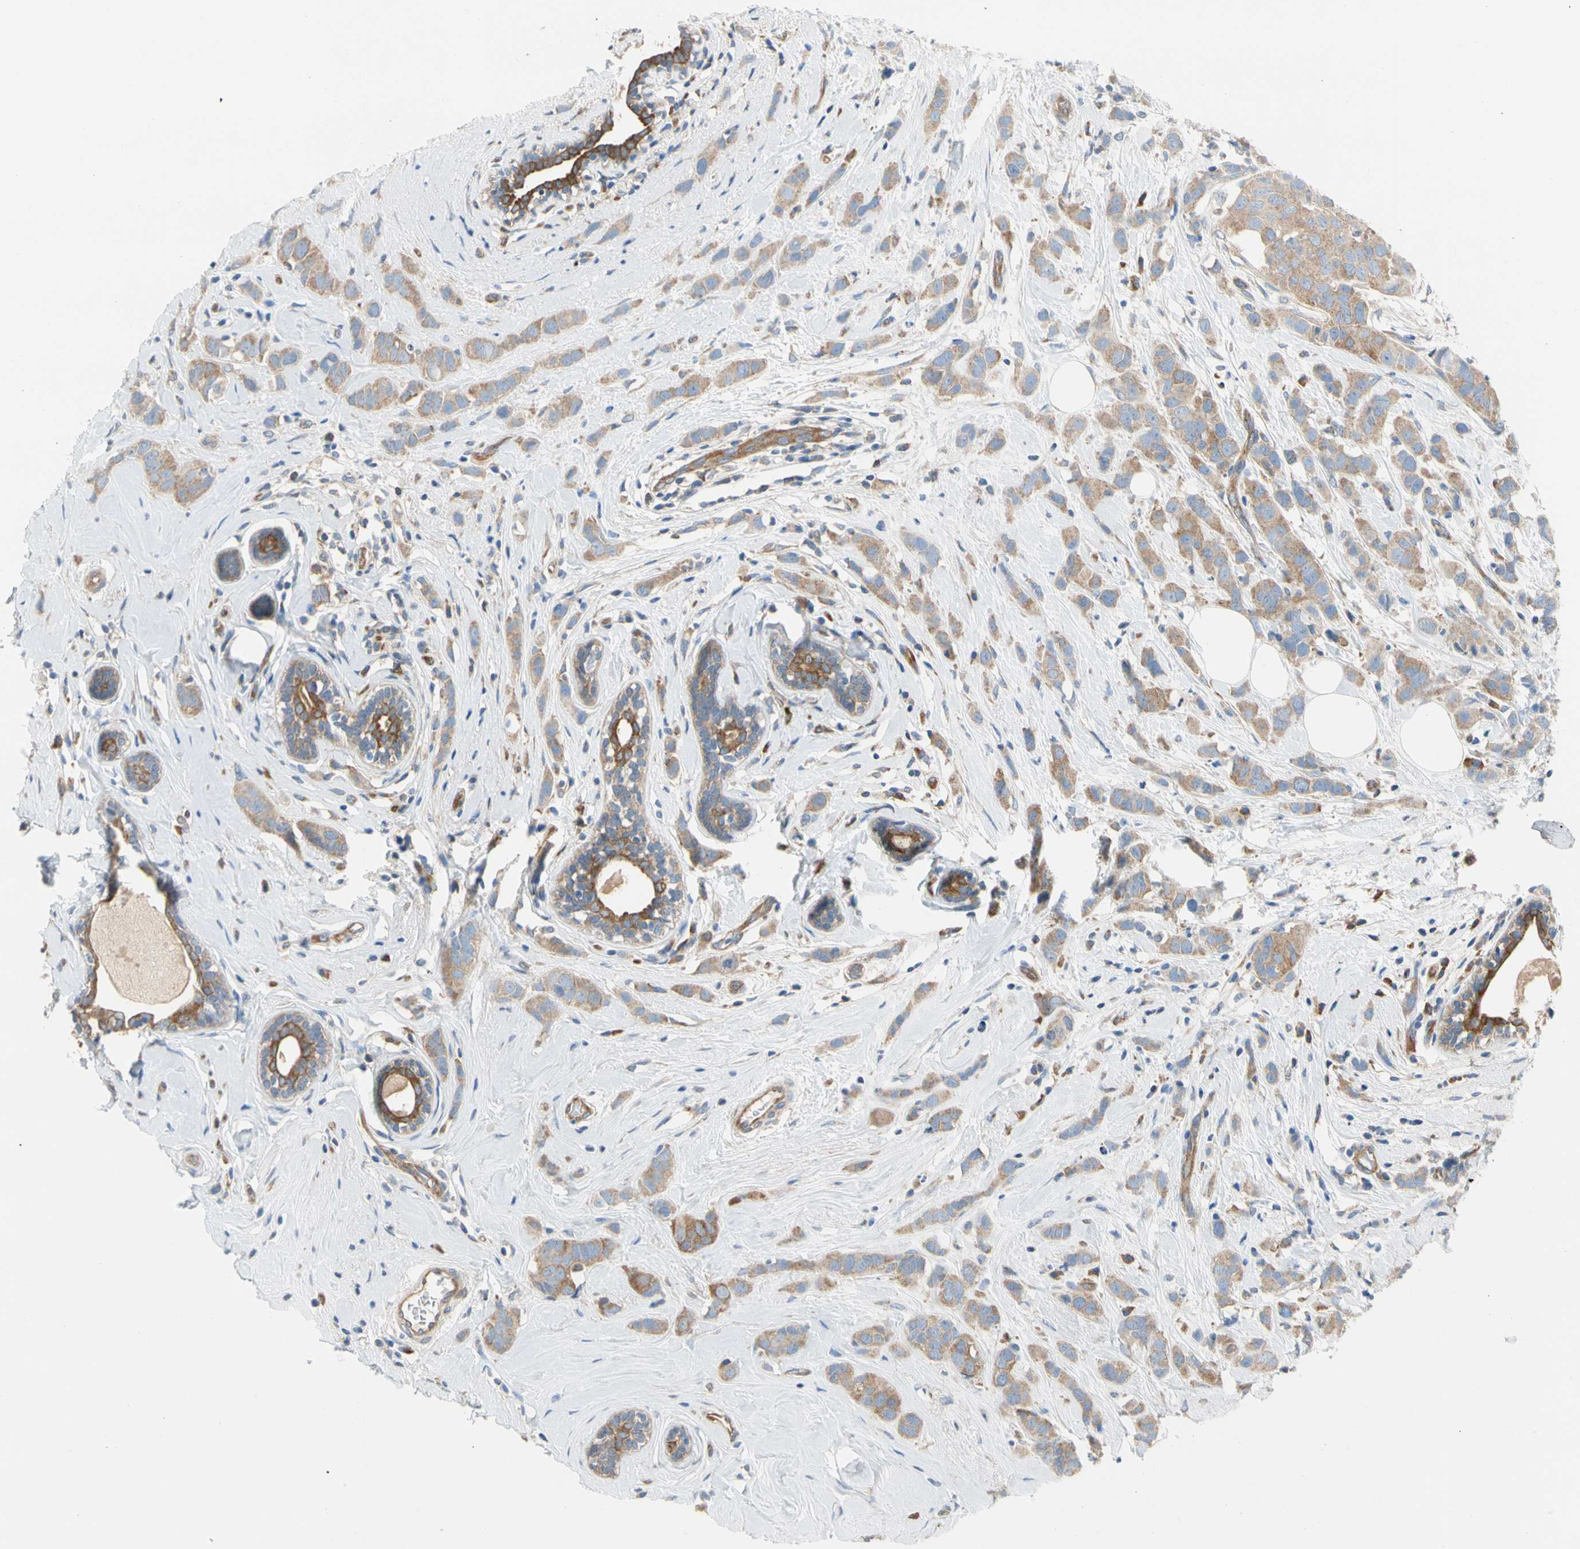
{"staining": {"intensity": "weak", "quantity": ">75%", "location": "cytoplasmic/membranous"}, "tissue": "breast cancer", "cell_type": "Tumor cells", "image_type": "cancer", "snomed": [{"axis": "morphology", "description": "Normal tissue, NOS"}, {"axis": "morphology", "description": "Duct carcinoma"}, {"axis": "topography", "description": "Breast"}], "caption": "A high-resolution micrograph shows immunohistochemistry (IHC) staining of breast invasive ductal carcinoma, which exhibits weak cytoplasmic/membranous expression in approximately >75% of tumor cells. (Stains: DAB (3,3'-diaminobenzidine) in brown, nuclei in blue, Microscopy: brightfield microscopy at high magnification).", "gene": "GPHN", "patient": {"sex": "female", "age": 50}}